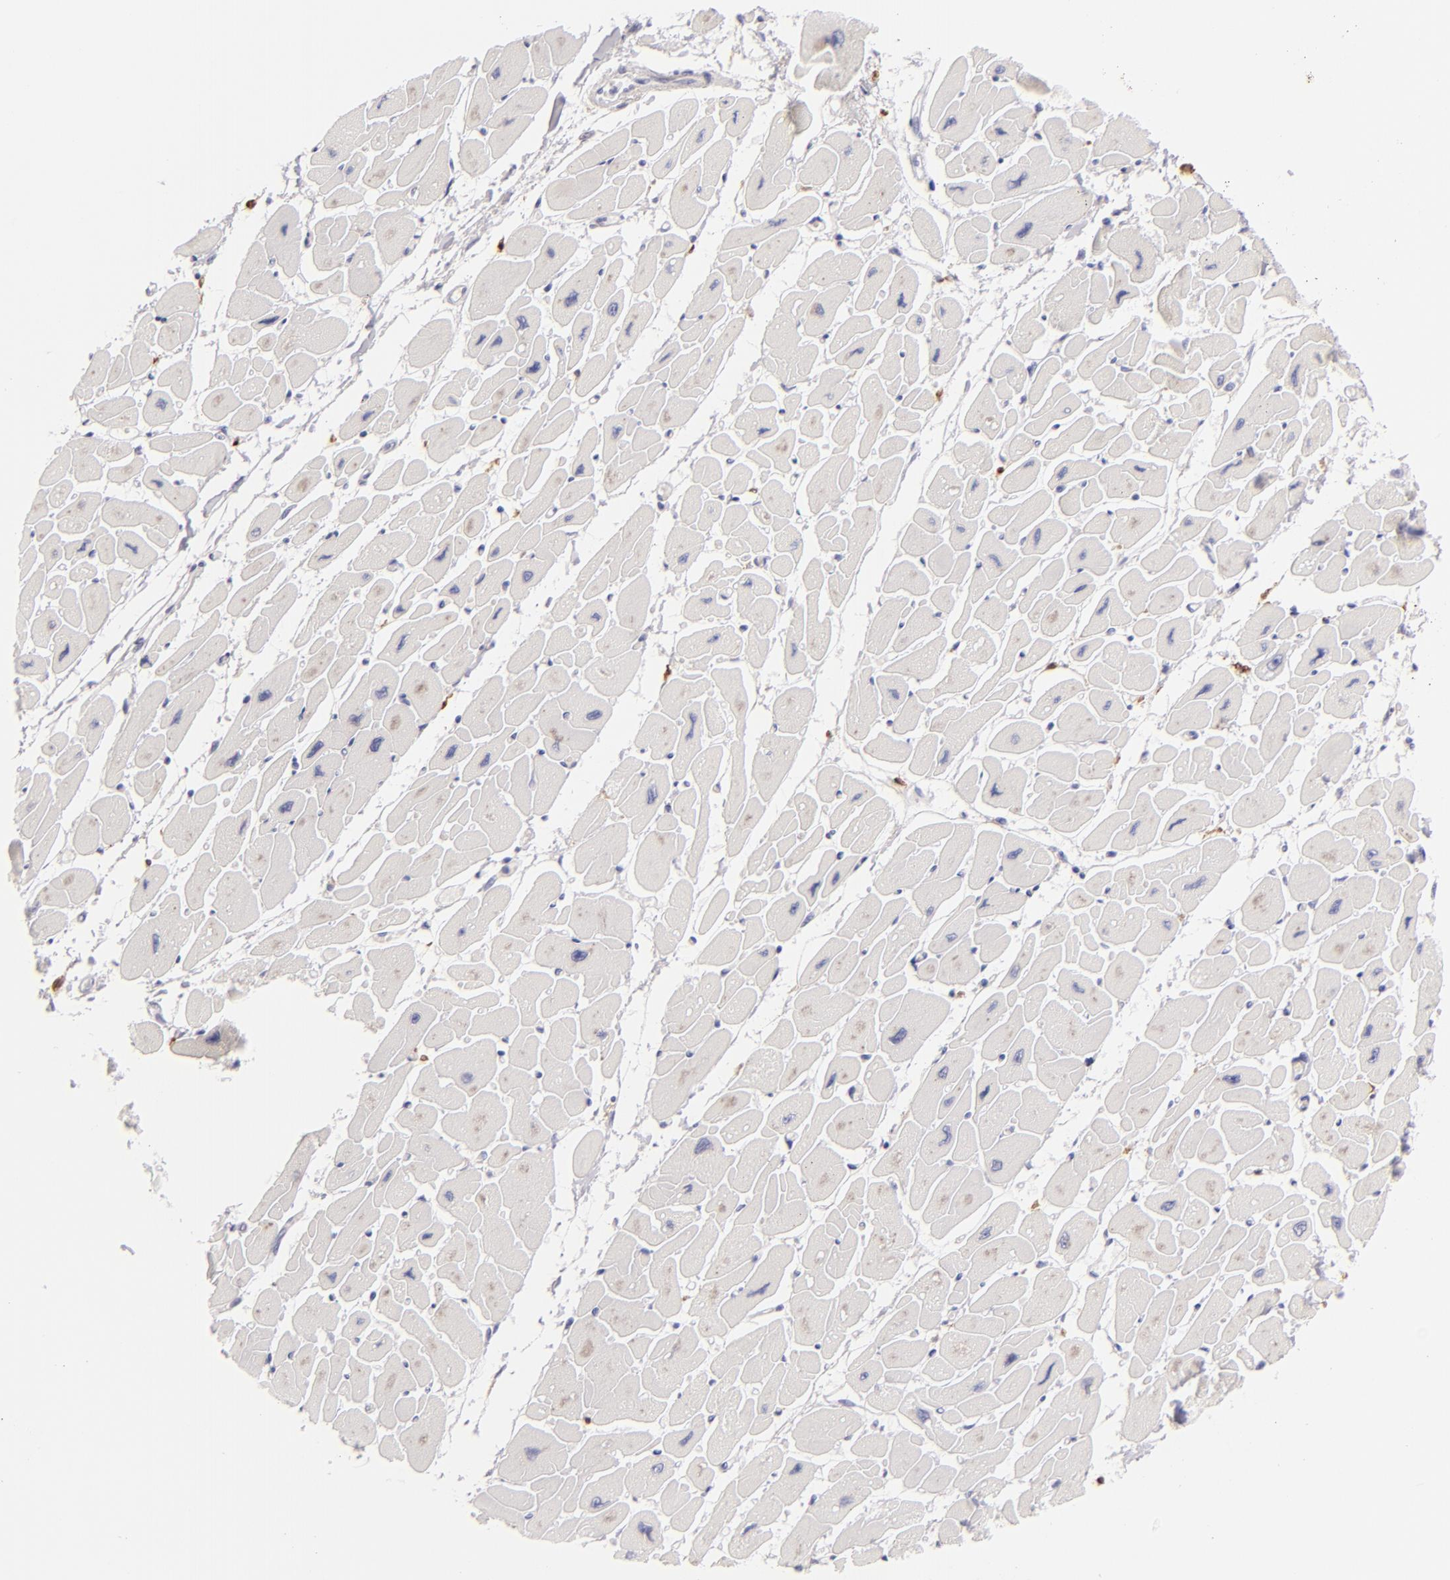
{"staining": {"intensity": "negative", "quantity": "none", "location": "none"}, "tissue": "heart muscle", "cell_type": "Cardiomyocytes", "image_type": "normal", "snomed": [{"axis": "morphology", "description": "Normal tissue, NOS"}, {"axis": "topography", "description": "Heart"}], "caption": "Immunohistochemistry (IHC) image of normal human heart muscle stained for a protein (brown), which demonstrates no positivity in cardiomyocytes.", "gene": "F13A1", "patient": {"sex": "female", "age": 54}}